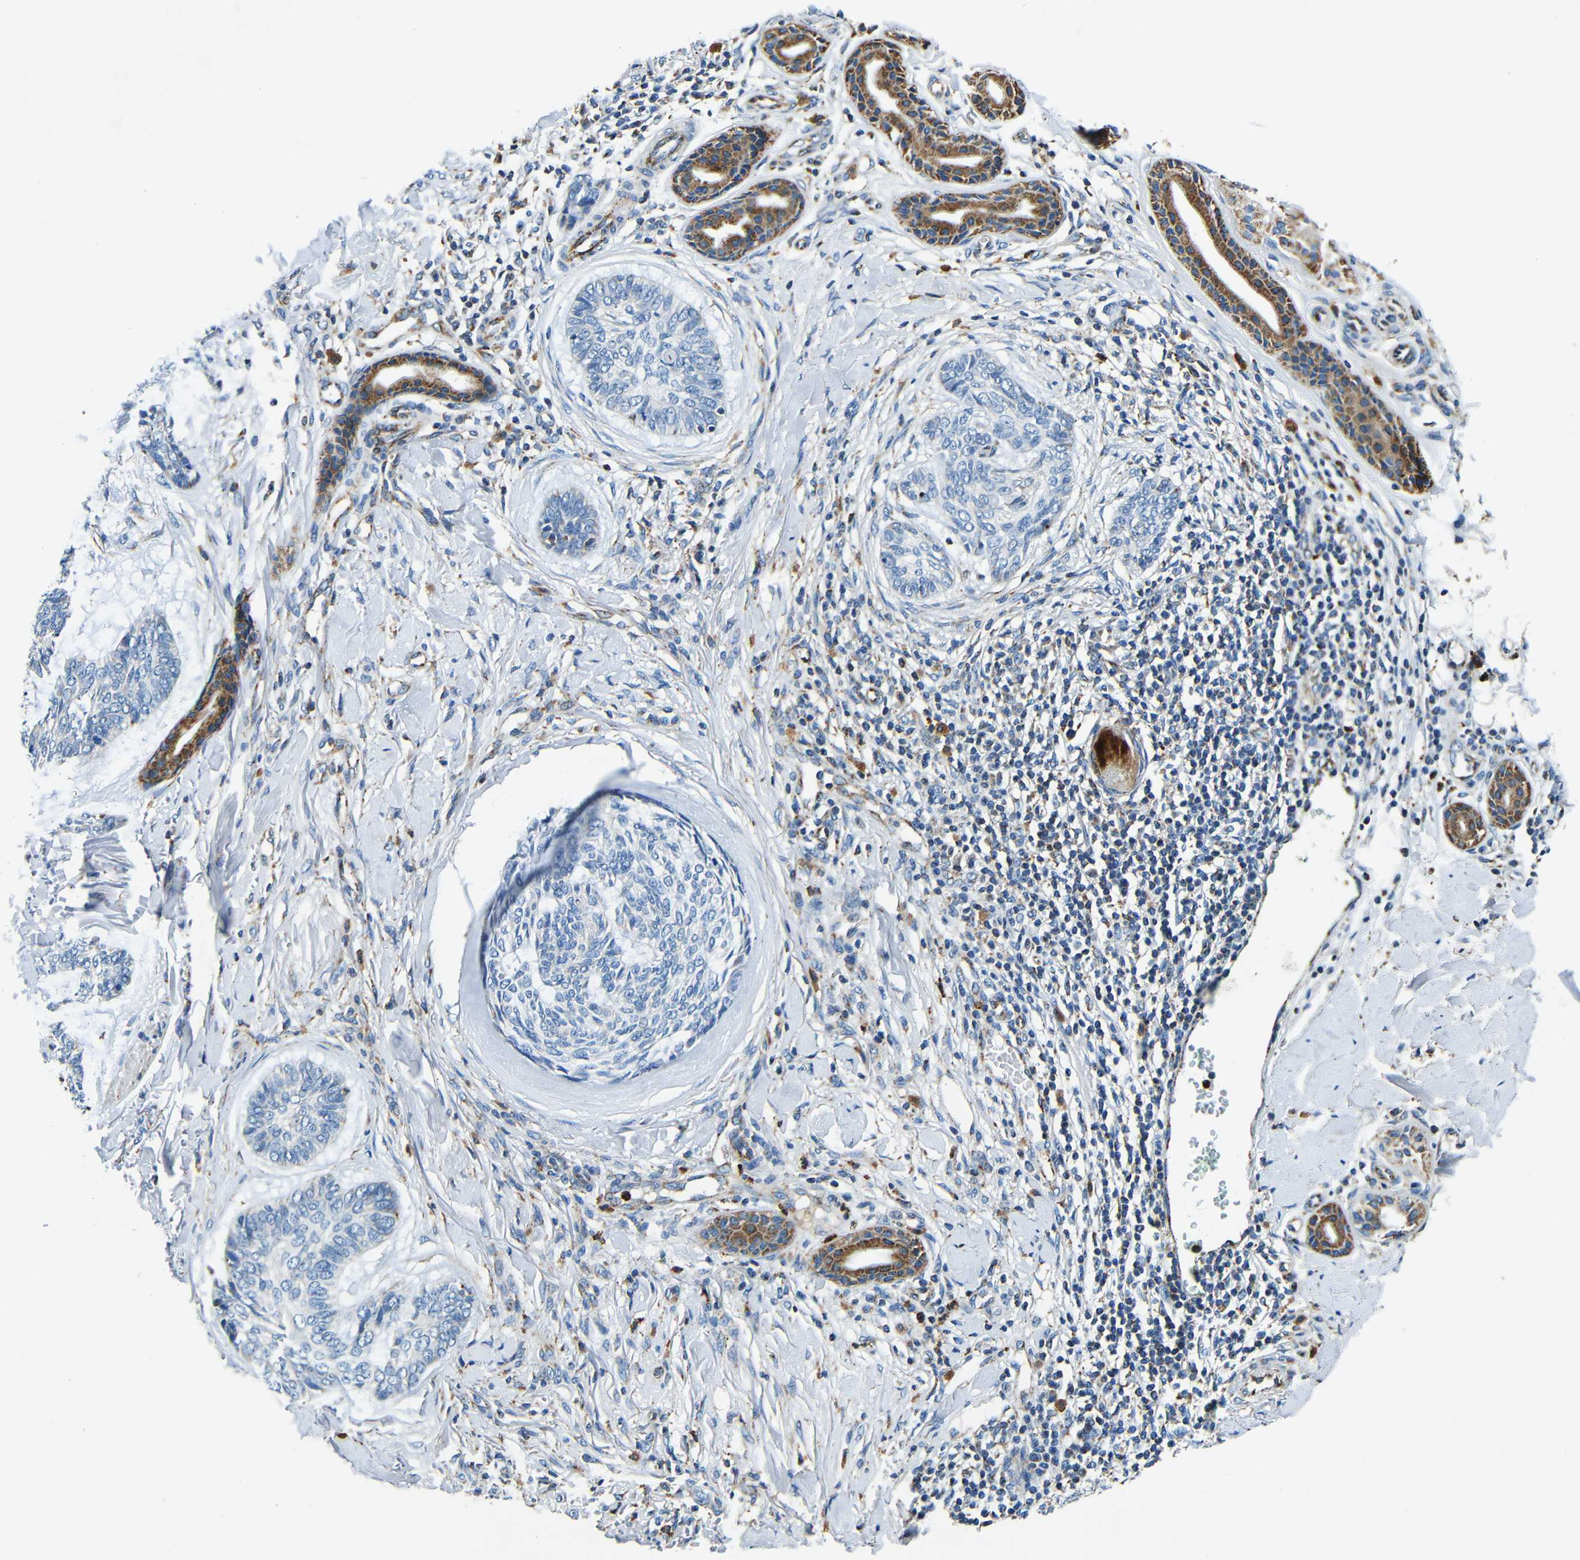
{"staining": {"intensity": "negative", "quantity": "none", "location": "none"}, "tissue": "skin cancer", "cell_type": "Tumor cells", "image_type": "cancer", "snomed": [{"axis": "morphology", "description": "Basal cell carcinoma"}, {"axis": "topography", "description": "Skin"}], "caption": "Tumor cells show no significant protein expression in skin cancer.", "gene": "GALNT18", "patient": {"sex": "male", "age": 43}}